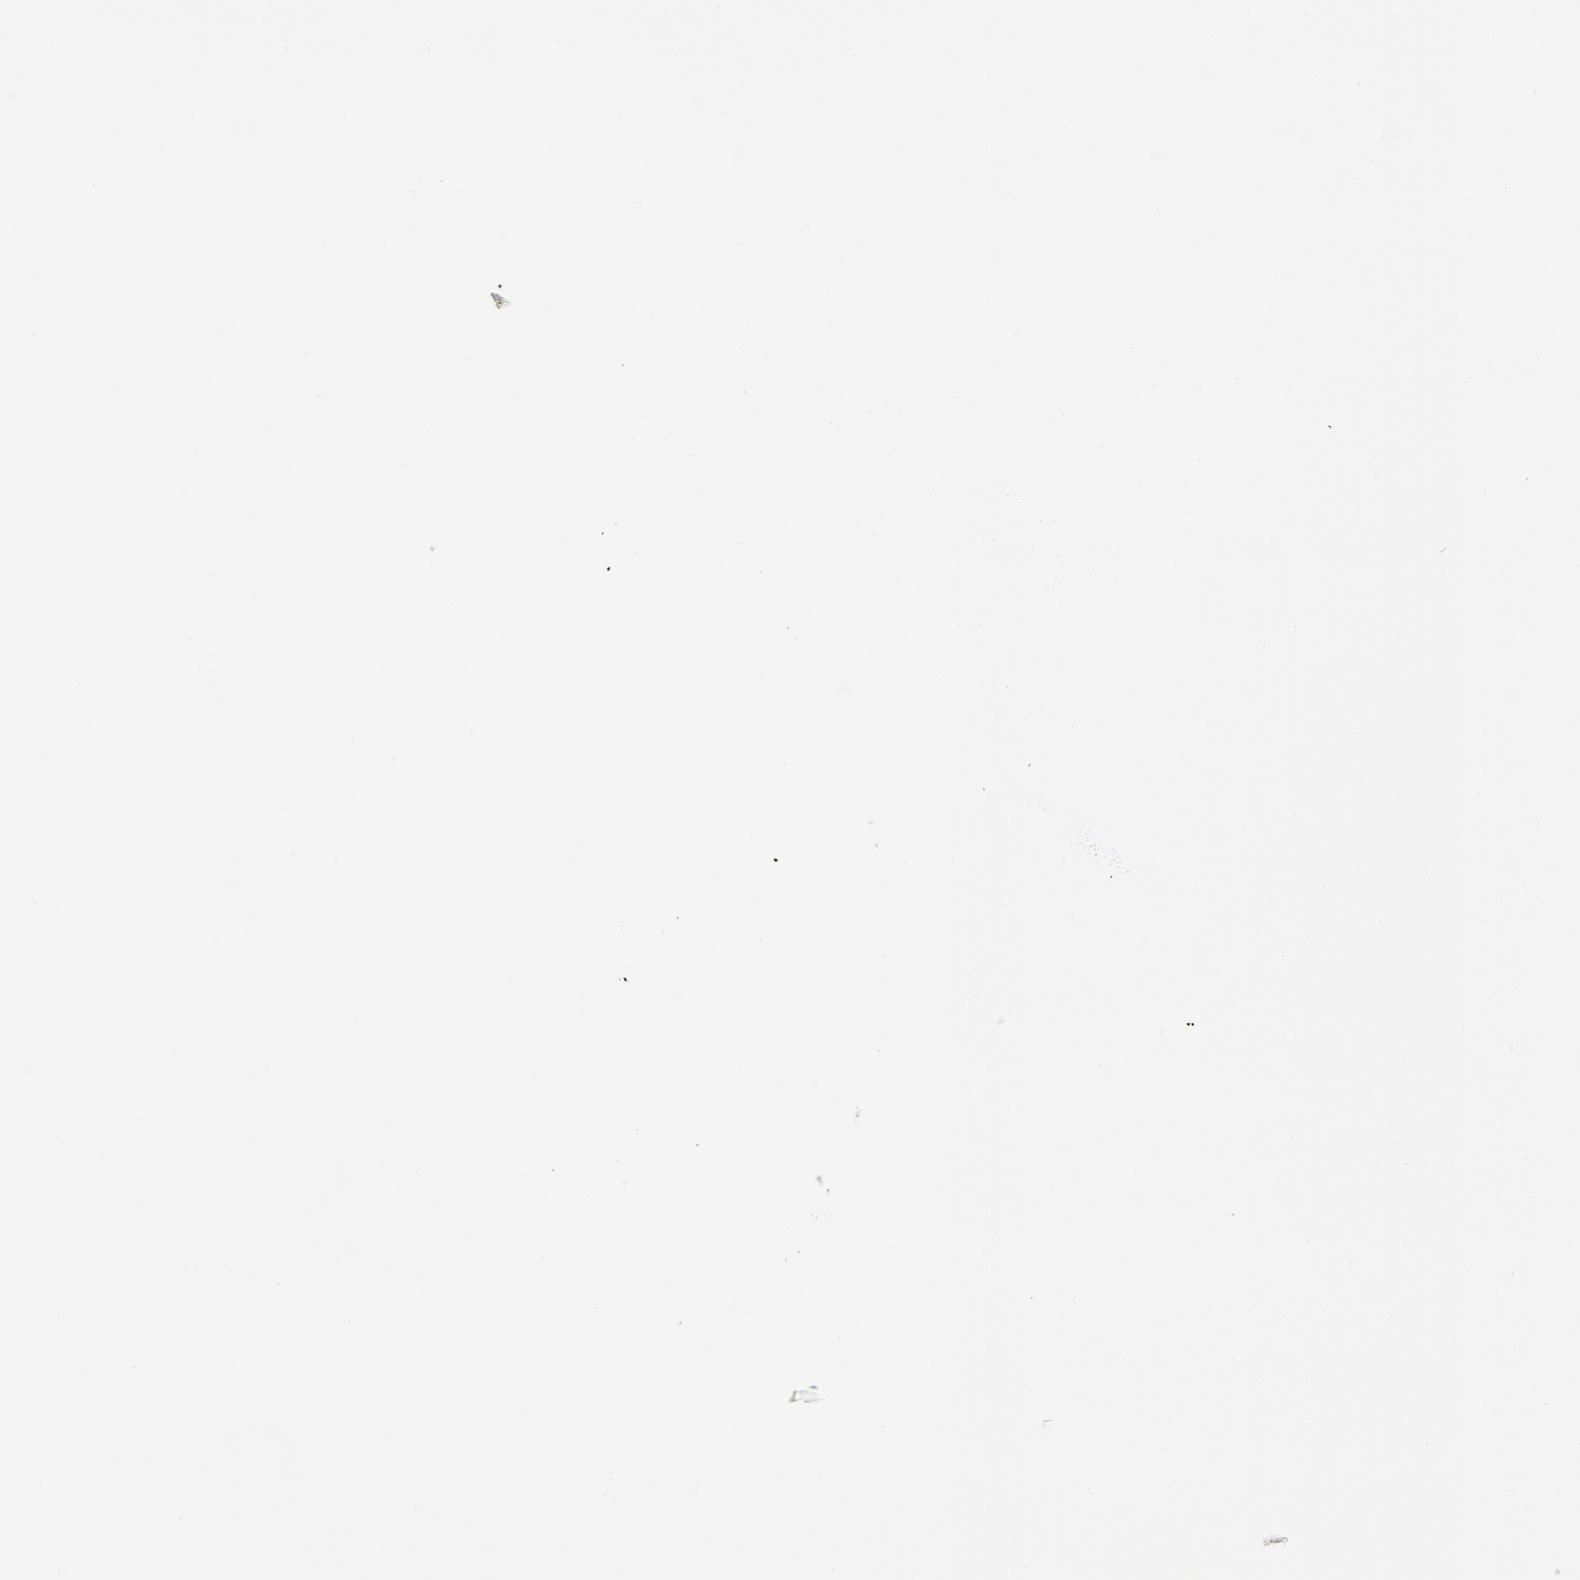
{"staining": {"intensity": "moderate", "quantity": ">75%", "location": "nuclear"}, "tissue": "pancreas", "cell_type": "Exocrine glandular cells", "image_type": "normal", "snomed": [{"axis": "morphology", "description": "Normal tissue, NOS"}, {"axis": "topography", "description": "Pancreas"}], "caption": "A medium amount of moderate nuclear positivity is present in approximately >75% of exocrine glandular cells in unremarkable pancreas.", "gene": "PRKCB", "patient": {"sex": "female", "age": 35}}